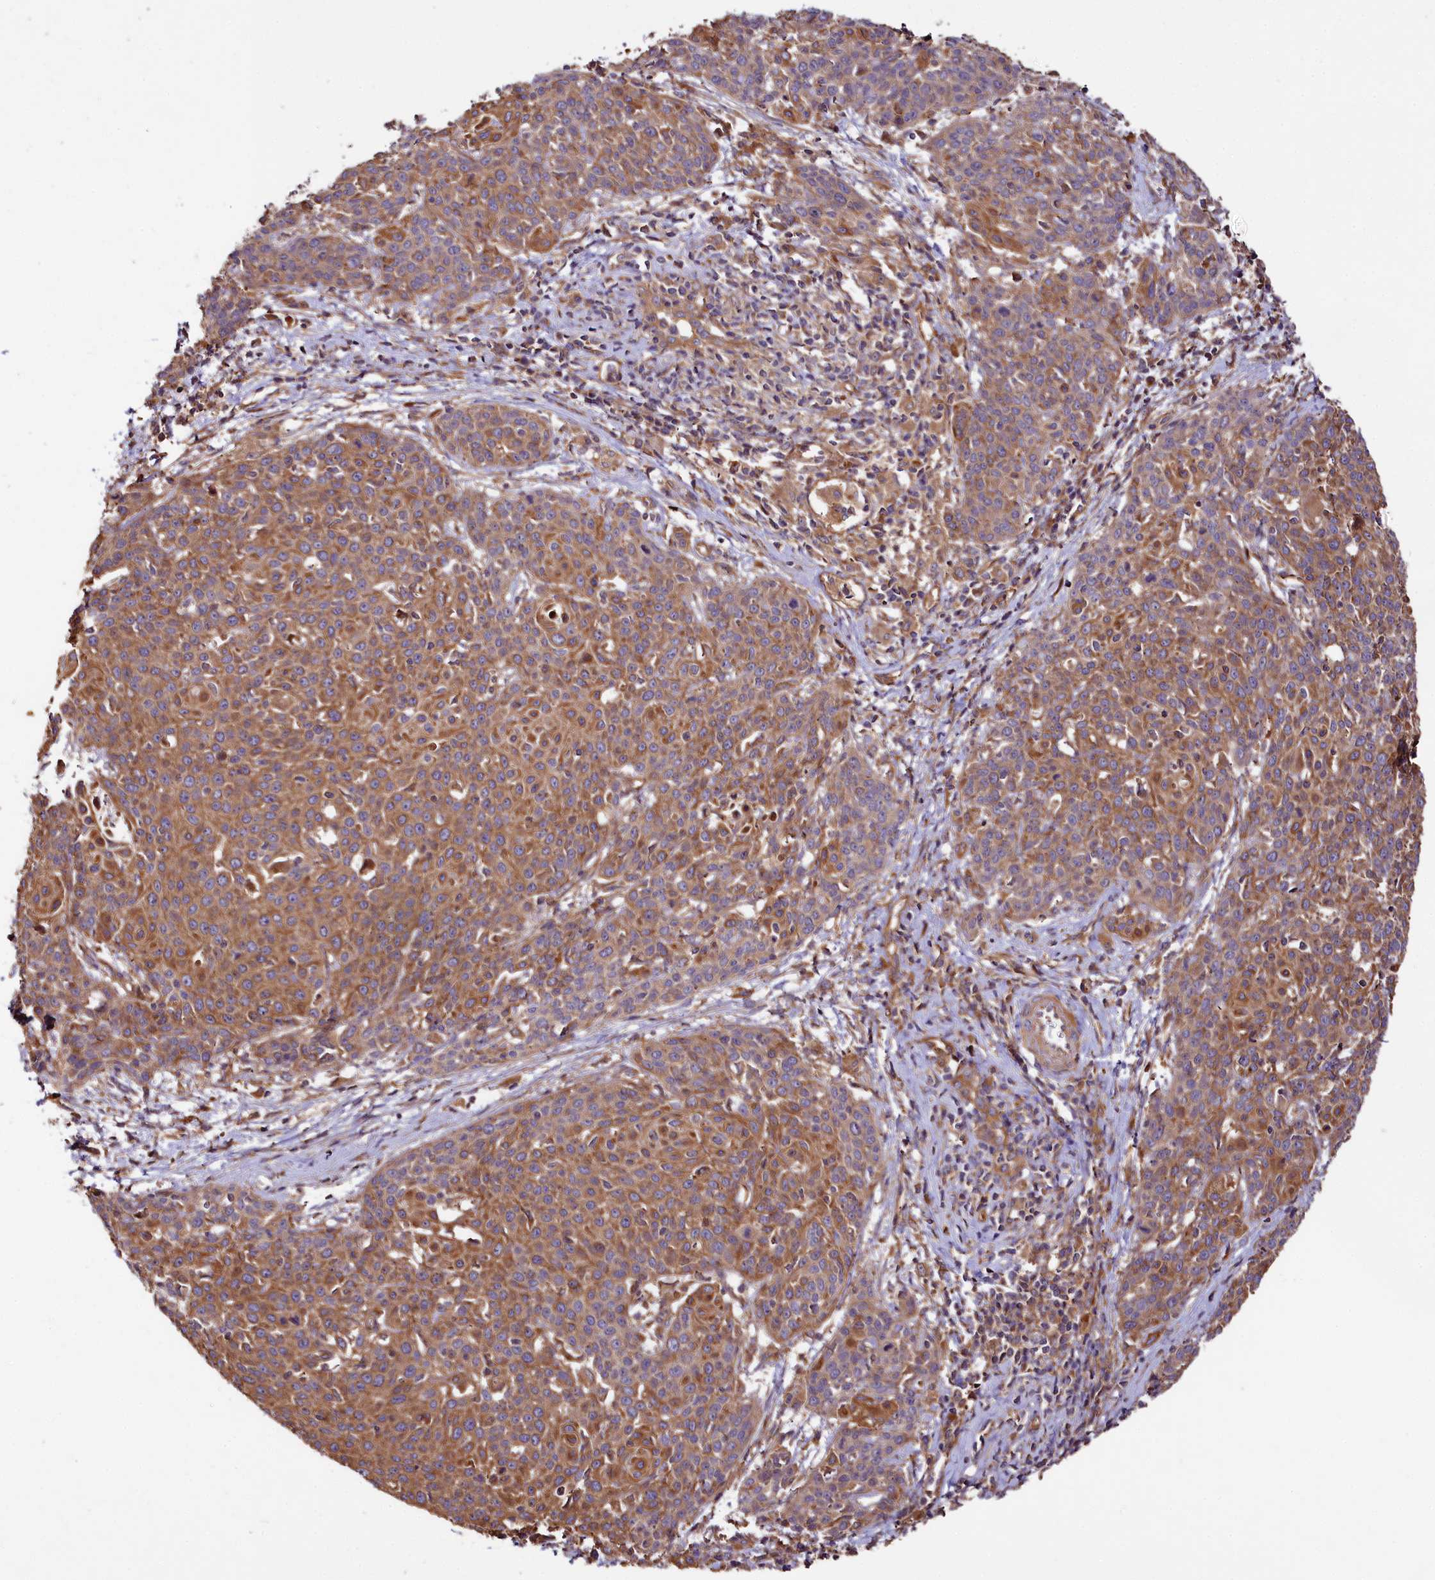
{"staining": {"intensity": "moderate", "quantity": ">75%", "location": "cytoplasmic/membranous"}, "tissue": "cervical cancer", "cell_type": "Tumor cells", "image_type": "cancer", "snomed": [{"axis": "morphology", "description": "Squamous cell carcinoma, NOS"}, {"axis": "topography", "description": "Cervix"}], "caption": "A high-resolution image shows immunohistochemistry (IHC) staining of cervical cancer (squamous cell carcinoma), which reveals moderate cytoplasmic/membranous positivity in about >75% of tumor cells.", "gene": "CEP295", "patient": {"sex": "female", "age": 38}}